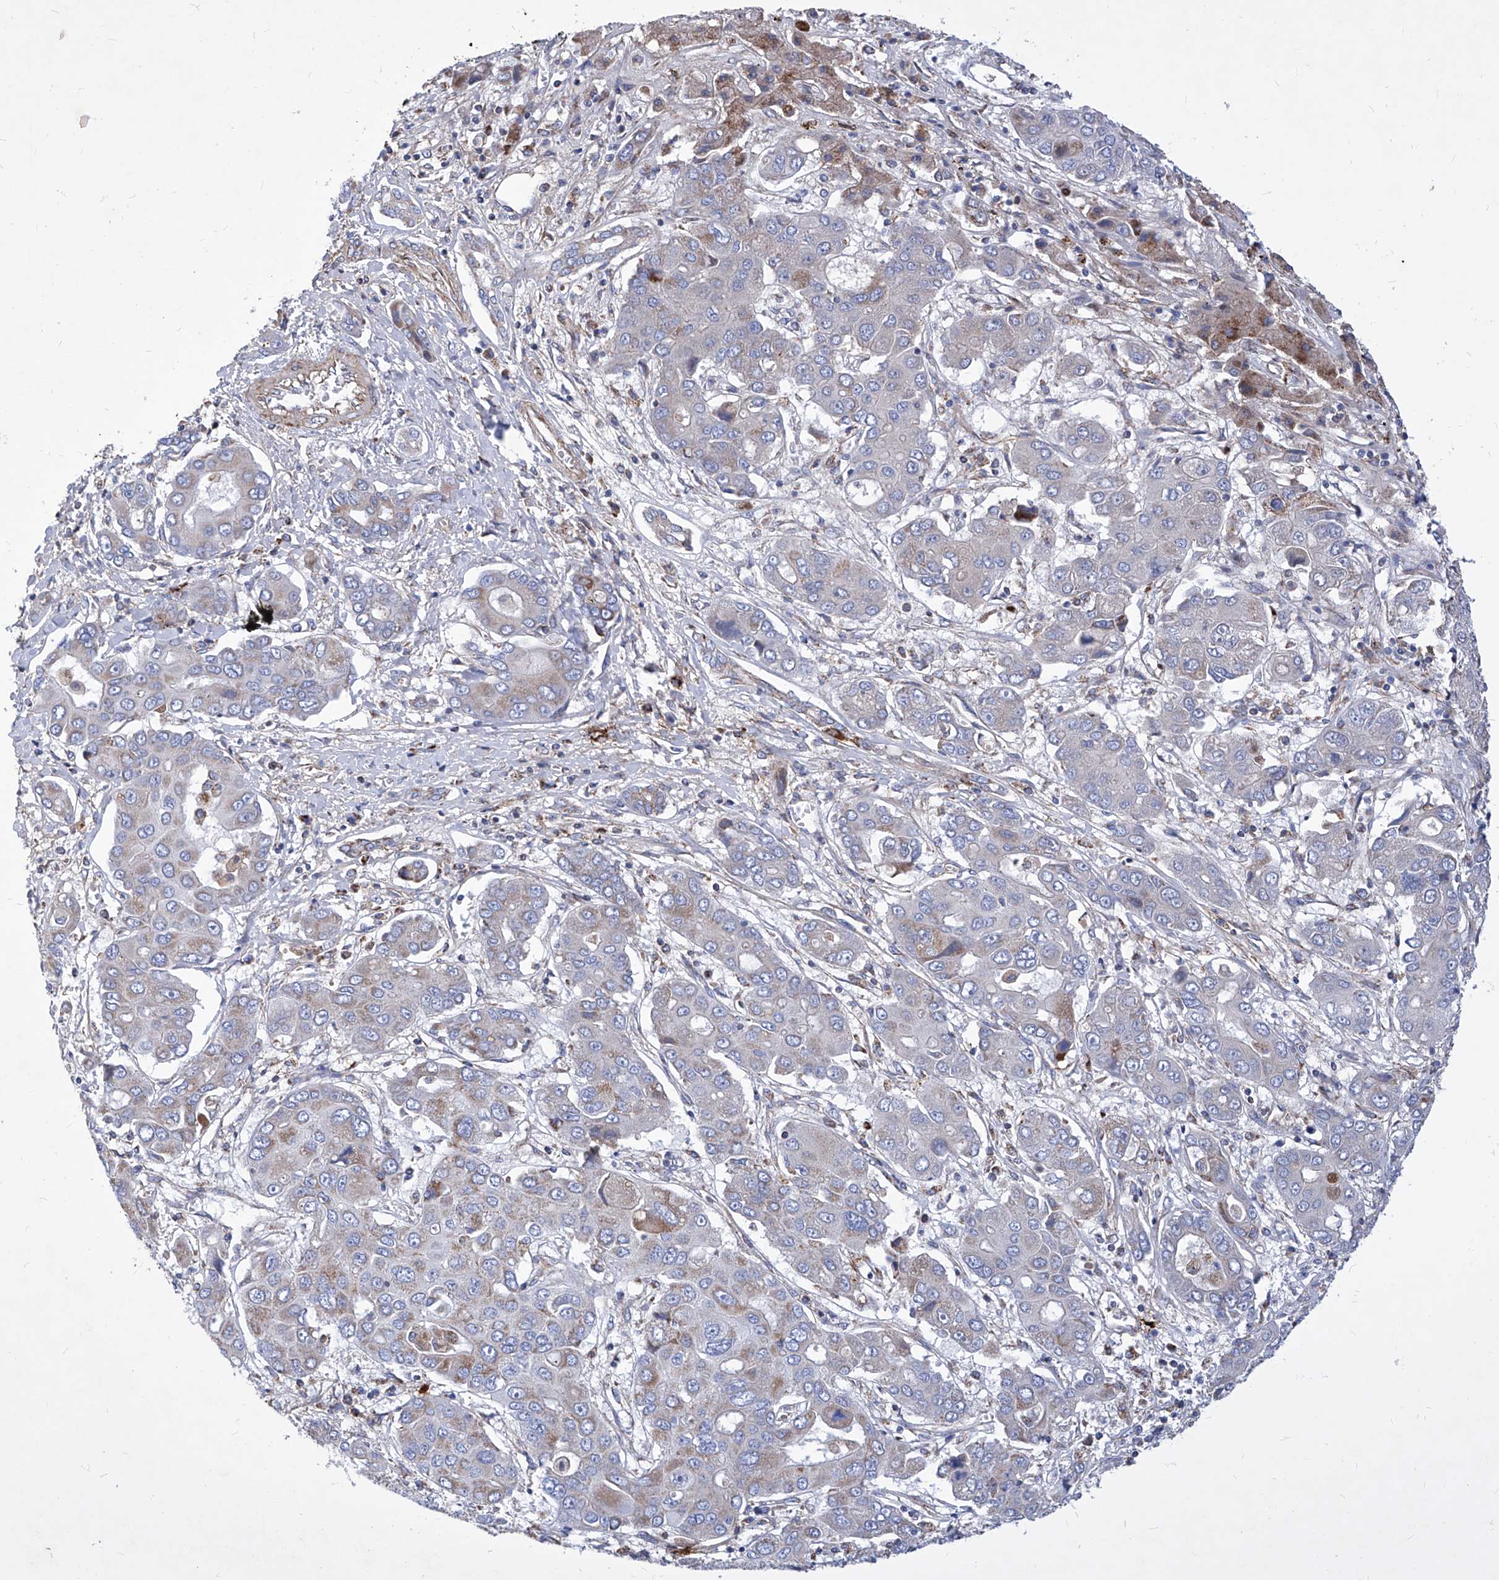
{"staining": {"intensity": "weak", "quantity": "25%-75%", "location": "cytoplasmic/membranous"}, "tissue": "liver cancer", "cell_type": "Tumor cells", "image_type": "cancer", "snomed": [{"axis": "morphology", "description": "Cholangiocarcinoma"}, {"axis": "topography", "description": "Liver"}], "caption": "DAB immunohistochemical staining of liver cancer displays weak cytoplasmic/membranous protein expression in approximately 25%-75% of tumor cells.", "gene": "HRNR", "patient": {"sex": "male", "age": 67}}